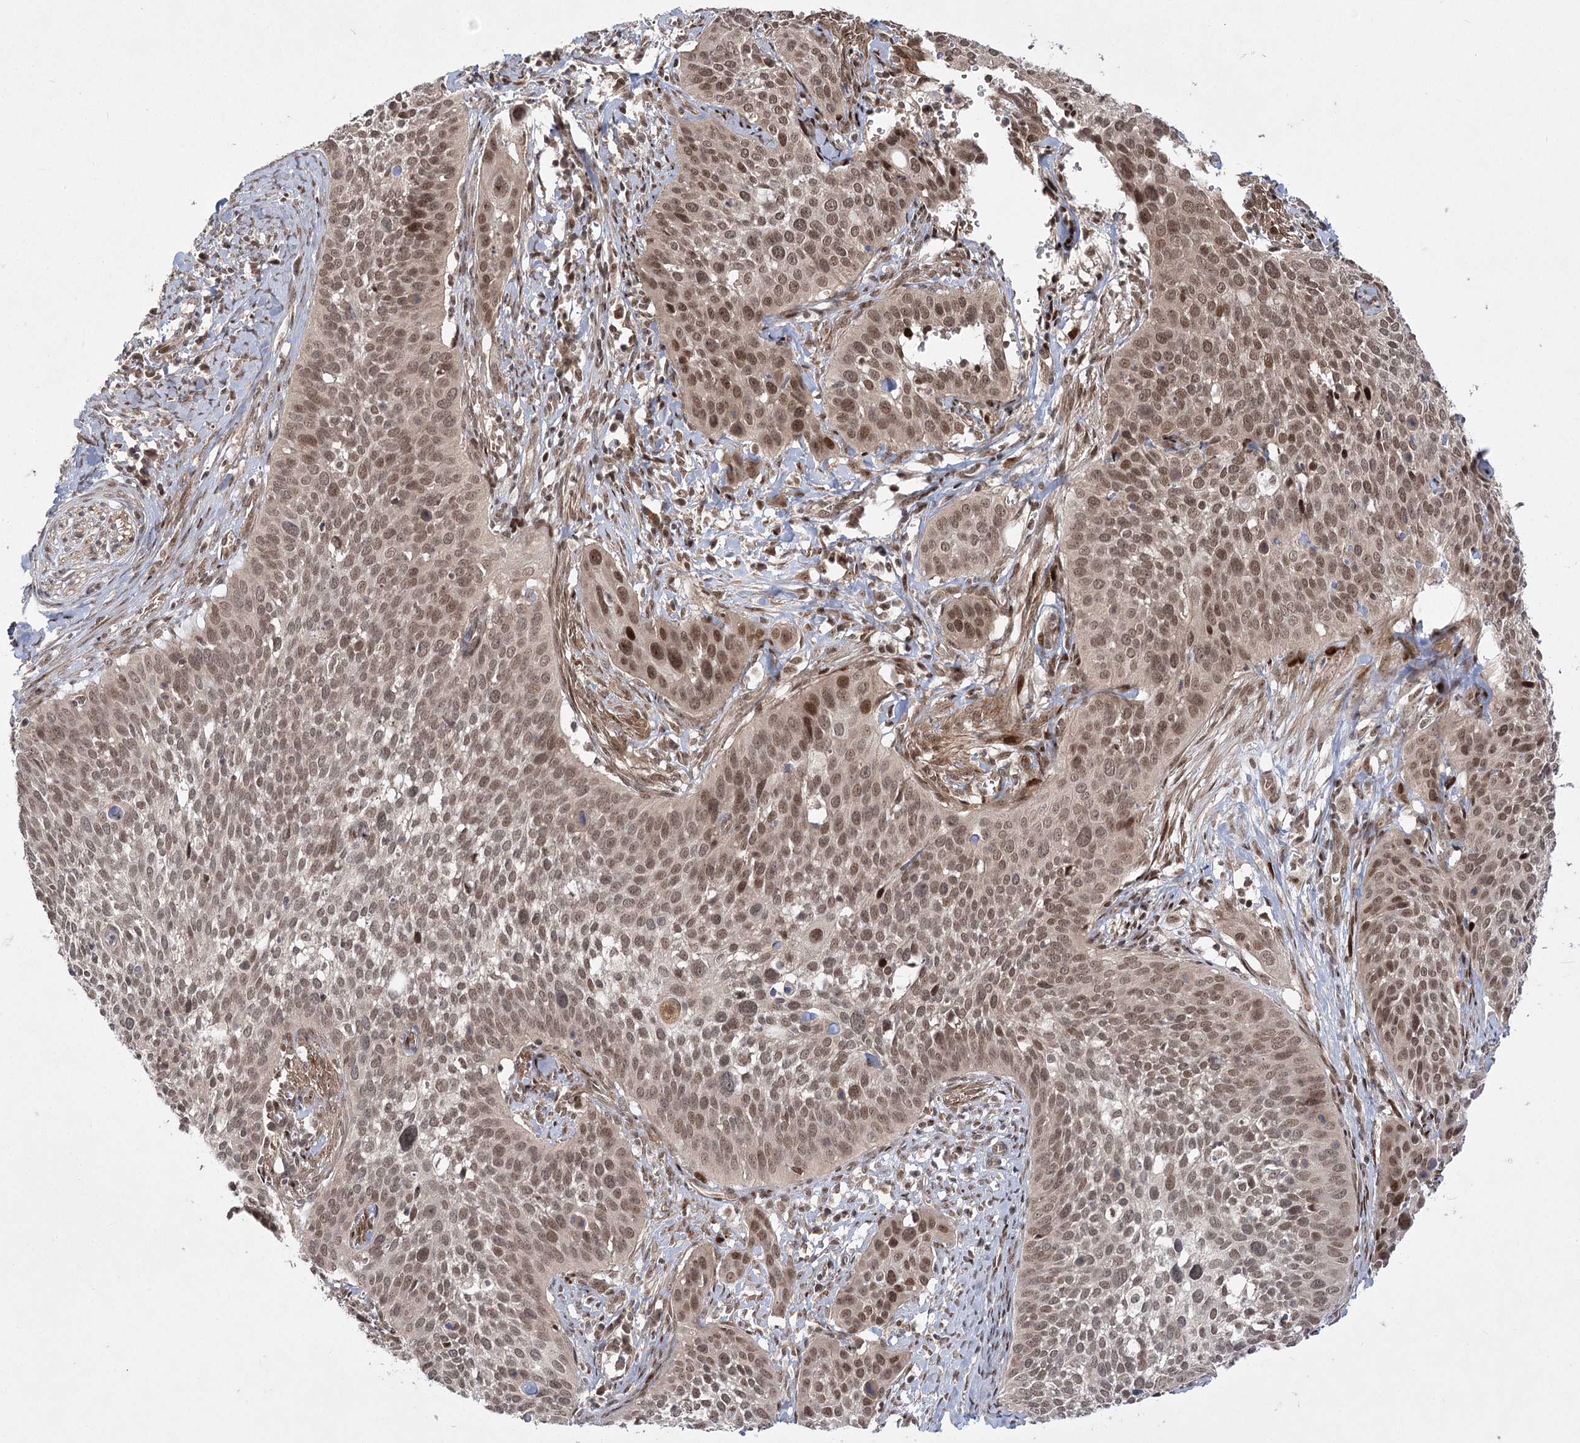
{"staining": {"intensity": "moderate", "quantity": ">75%", "location": "nuclear"}, "tissue": "cervical cancer", "cell_type": "Tumor cells", "image_type": "cancer", "snomed": [{"axis": "morphology", "description": "Squamous cell carcinoma, NOS"}, {"axis": "topography", "description": "Cervix"}], "caption": "Brown immunohistochemical staining in human squamous cell carcinoma (cervical) reveals moderate nuclear expression in about >75% of tumor cells.", "gene": "HELQ", "patient": {"sex": "female", "age": 34}}